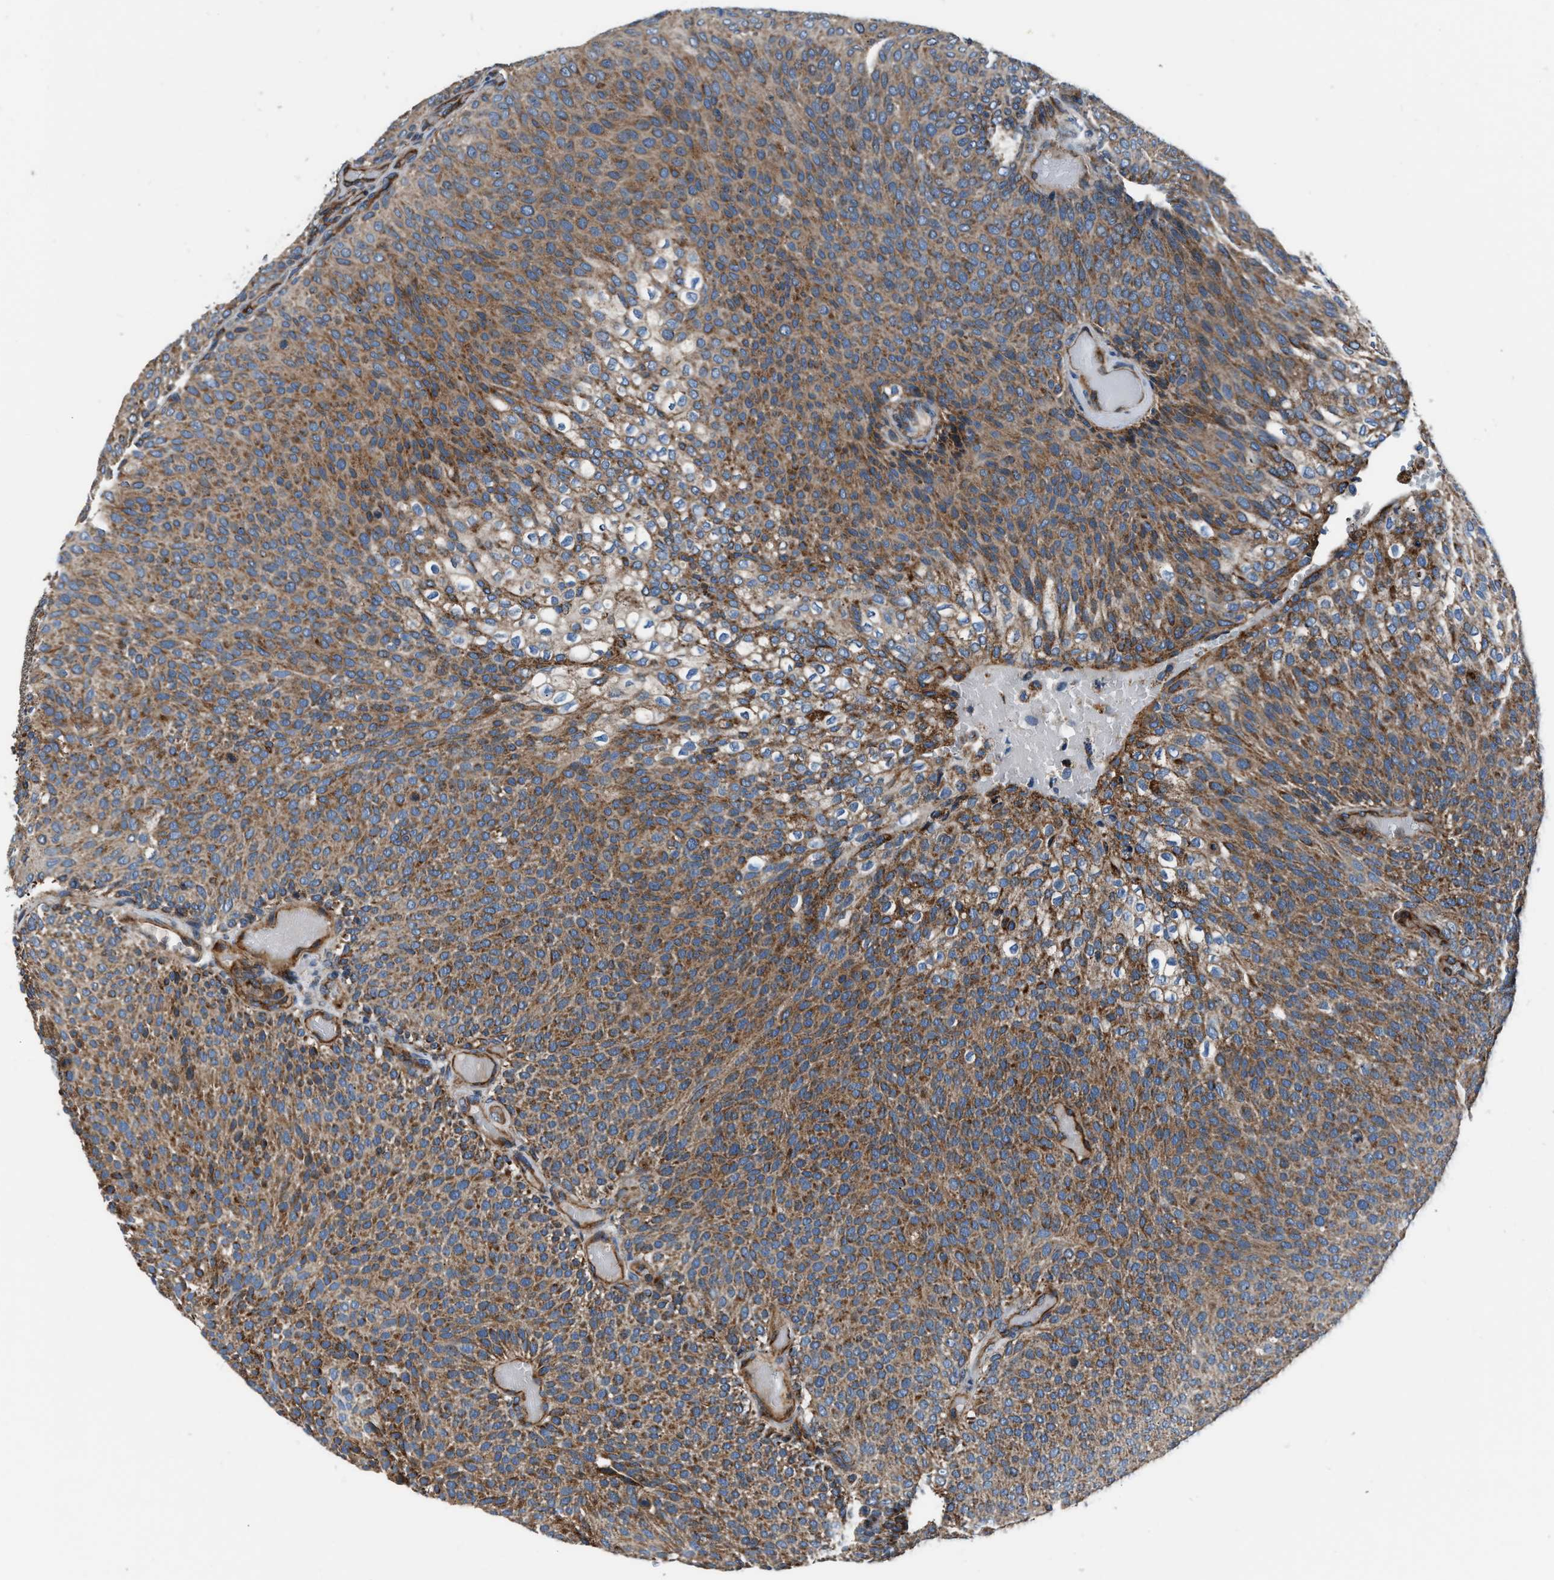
{"staining": {"intensity": "moderate", "quantity": ">75%", "location": "cytoplasmic/membranous"}, "tissue": "urothelial cancer", "cell_type": "Tumor cells", "image_type": "cancer", "snomed": [{"axis": "morphology", "description": "Urothelial carcinoma, Low grade"}, {"axis": "topography", "description": "Urinary bladder"}], "caption": "Urothelial cancer was stained to show a protein in brown. There is medium levels of moderate cytoplasmic/membranous expression in approximately >75% of tumor cells. The staining is performed using DAB (3,3'-diaminobenzidine) brown chromogen to label protein expression. The nuclei are counter-stained blue using hematoxylin.", "gene": "GGCT", "patient": {"sex": "male", "age": 78}}